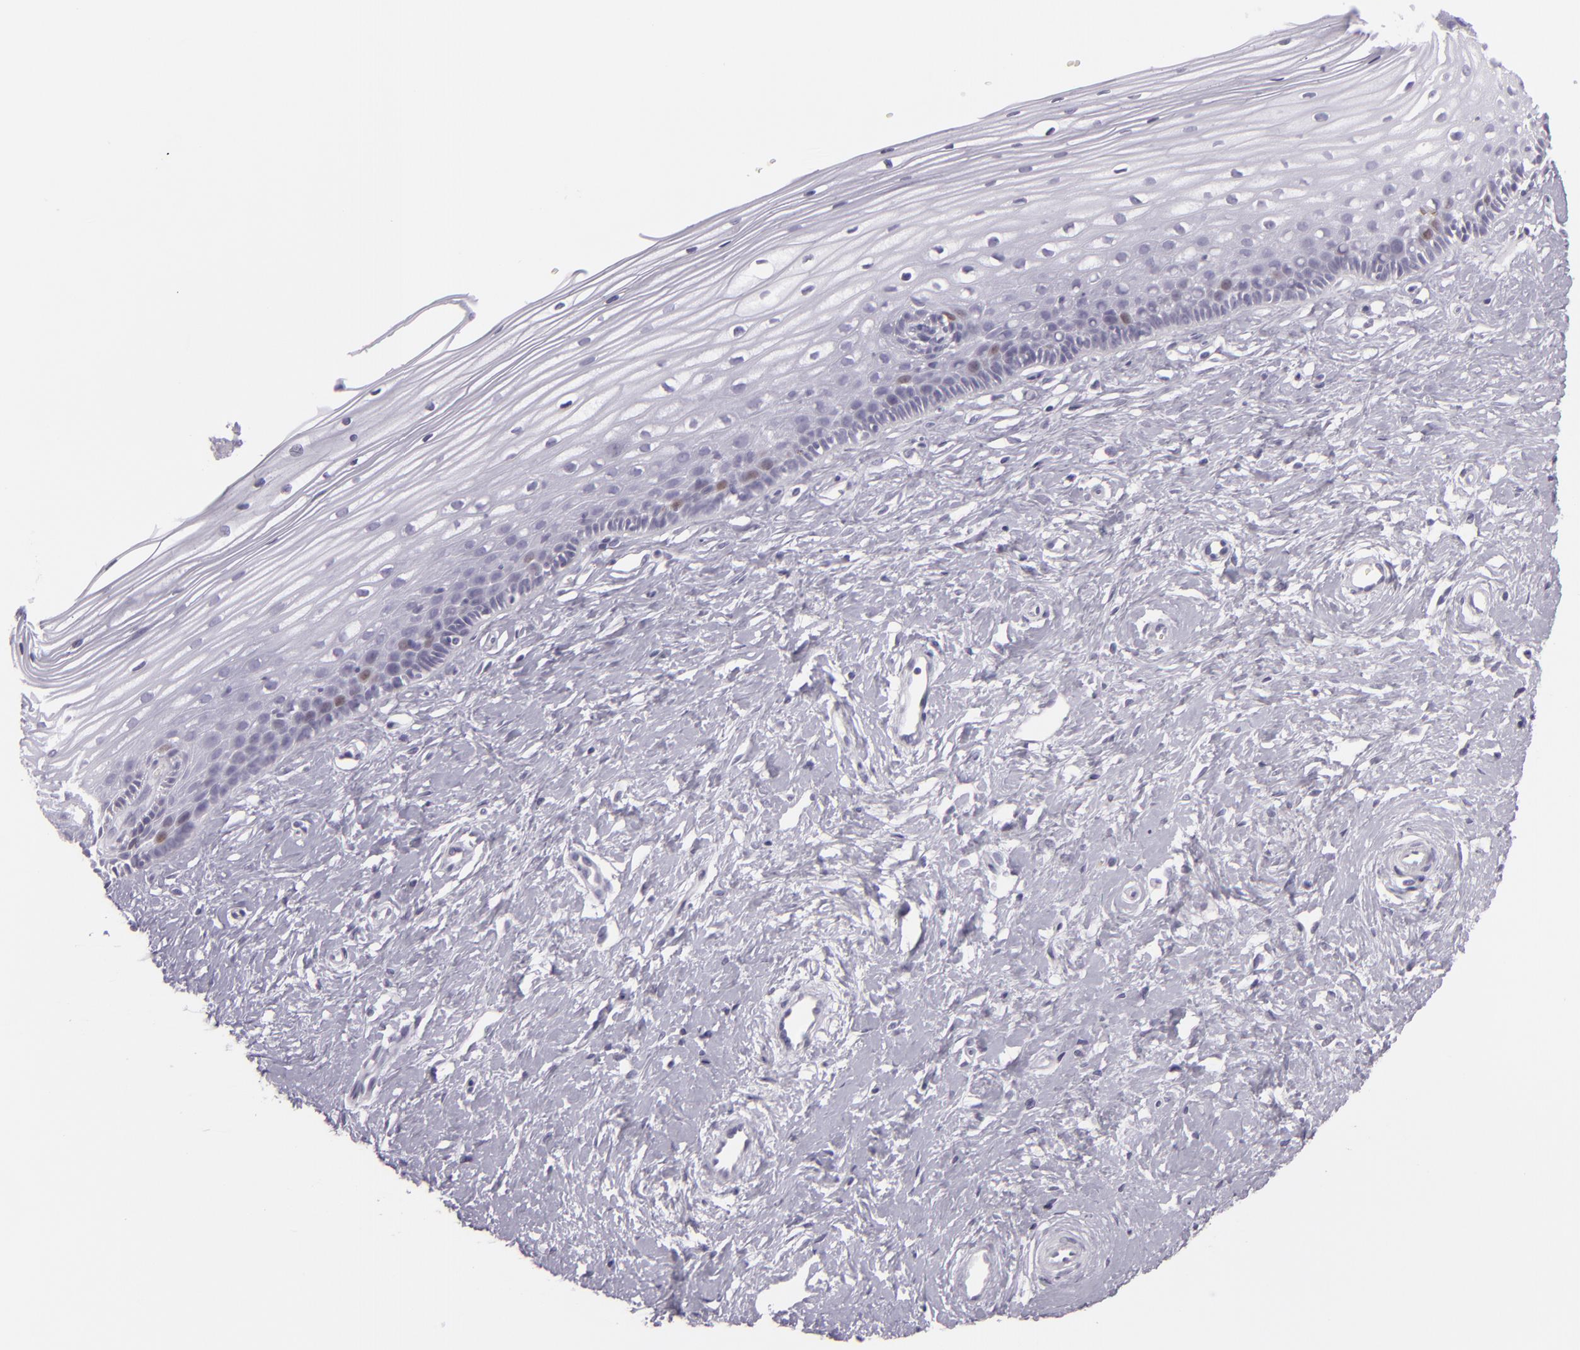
{"staining": {"intensity": "negative", "quantity": "none", "location": "none"}, "tissue": "cervix", "cell_type": "Glandular cells", "image_type": "normal", "snomed": [{"axis": "morphology", "description": "Normal tissue, NOS"}, {"axis": "topography", "description": "Cervix"}], "caption": "Immunohistochemistry (IHC) image of unremarkable cervix: human cervix stained with DAB displays no significant protein staining in glandular cells.", "gene": "MCM3", "patient": {"sex": "female", "age": 40}}